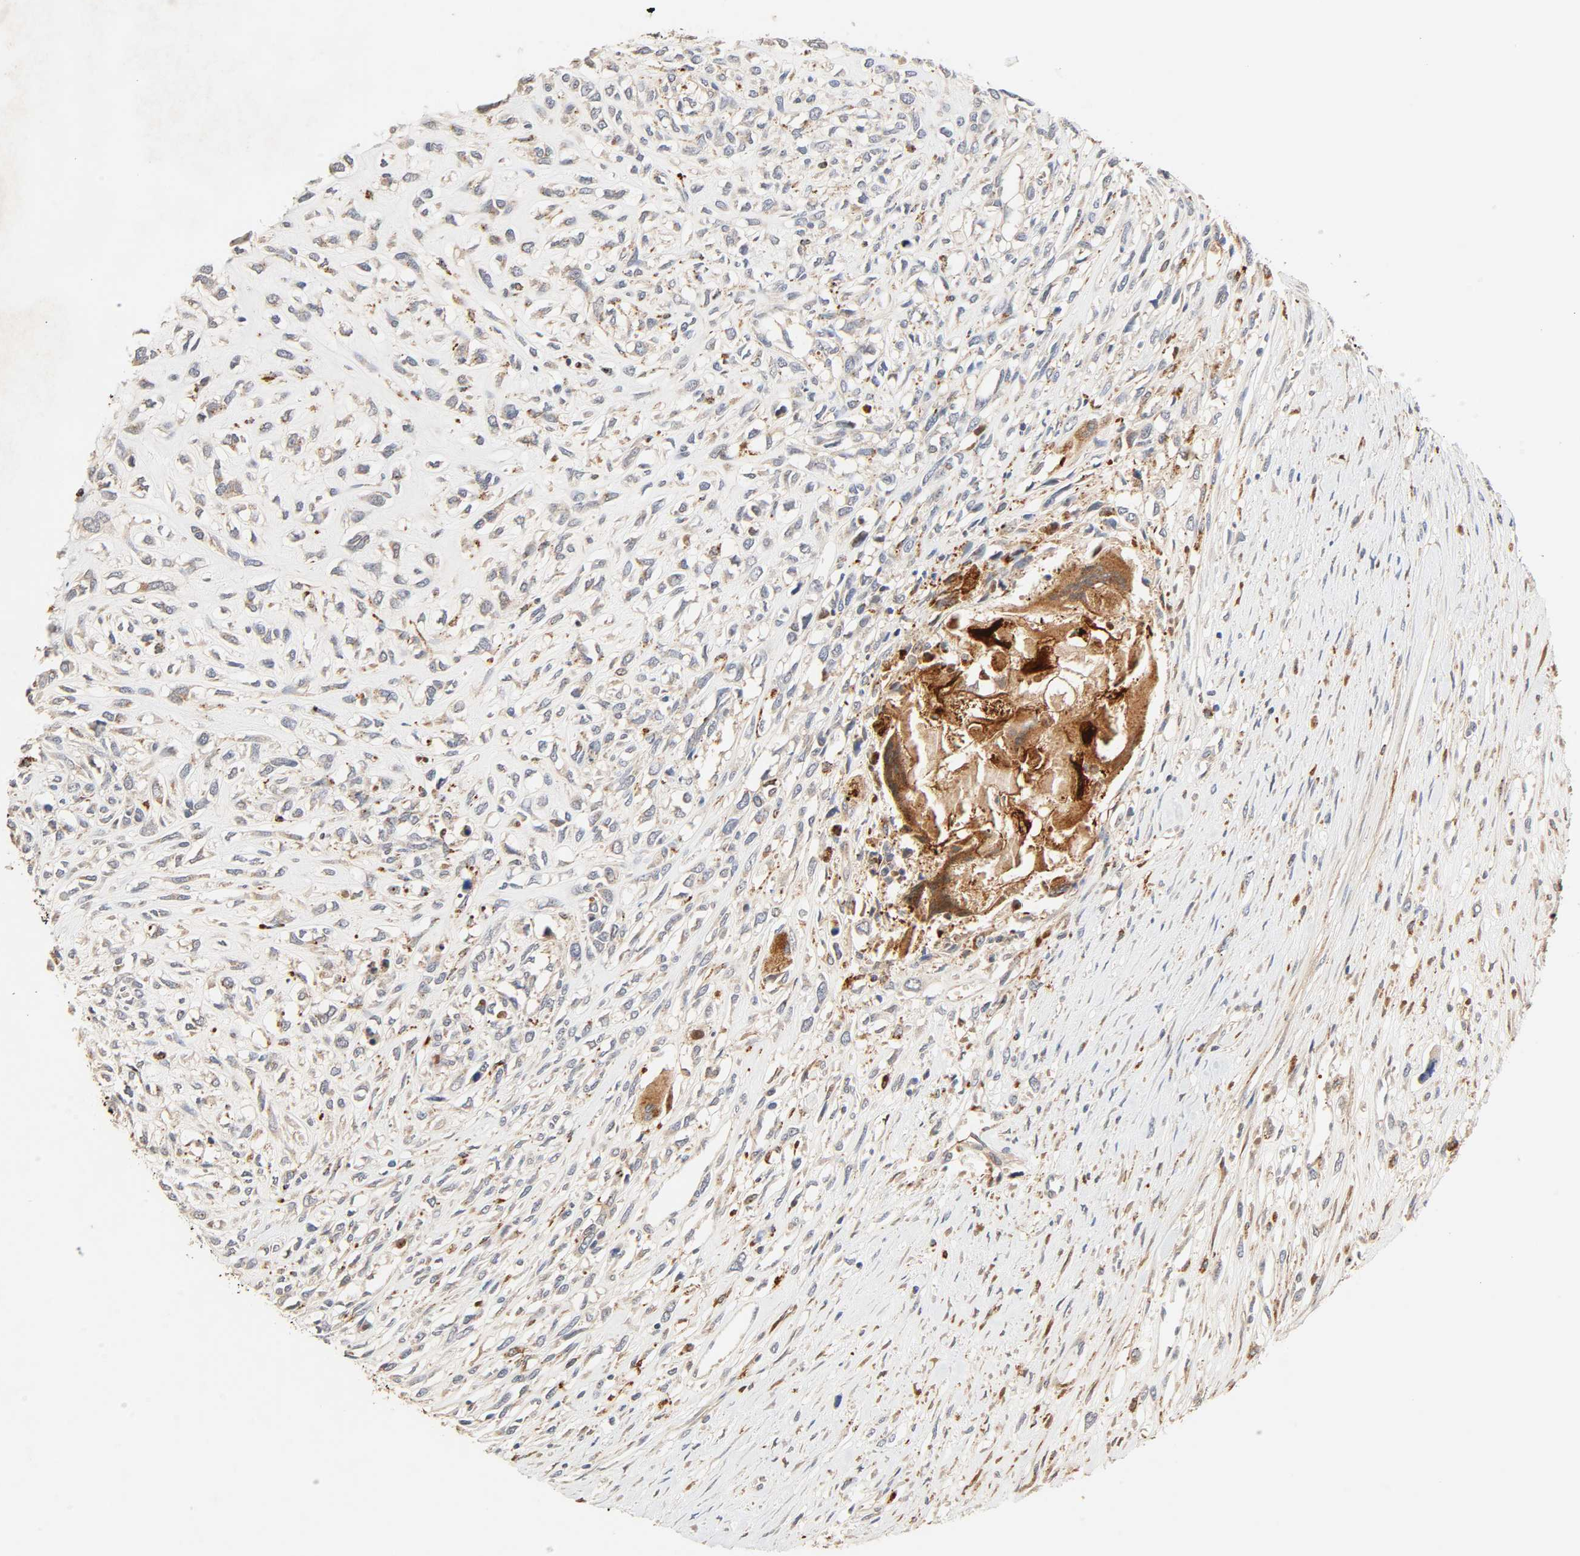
{"staining": {"intensity": "weak", "quantity": ">75%", "location": "cytoplasmic/membranous"}, "tissue": "head and neck cancer", "cell_type": "Tumor cells", "image_type": "cancer", "snomed": [{"axis": "morphology", "description": "Necrosis, NOS"}, {"axis": "morphology", "description": "Neoplasm, malignant, NOS"}, {"axis": "topography", "description": "Salivary gland"}, {"axis": "topography", "description": "Head-Neck"}], "caption": "IHC of human neoplasm (malignant) (head and neck) displays low levels of weak cytoplasmic/membranous positivity in about >75% of tumor cells. Using DAB (brown) and hematoxylin (blue) stains, captured at high magnification using brightfield microscopy.", "gene": "MAPK6", "patient": {"sex": "male", "age": 43}}